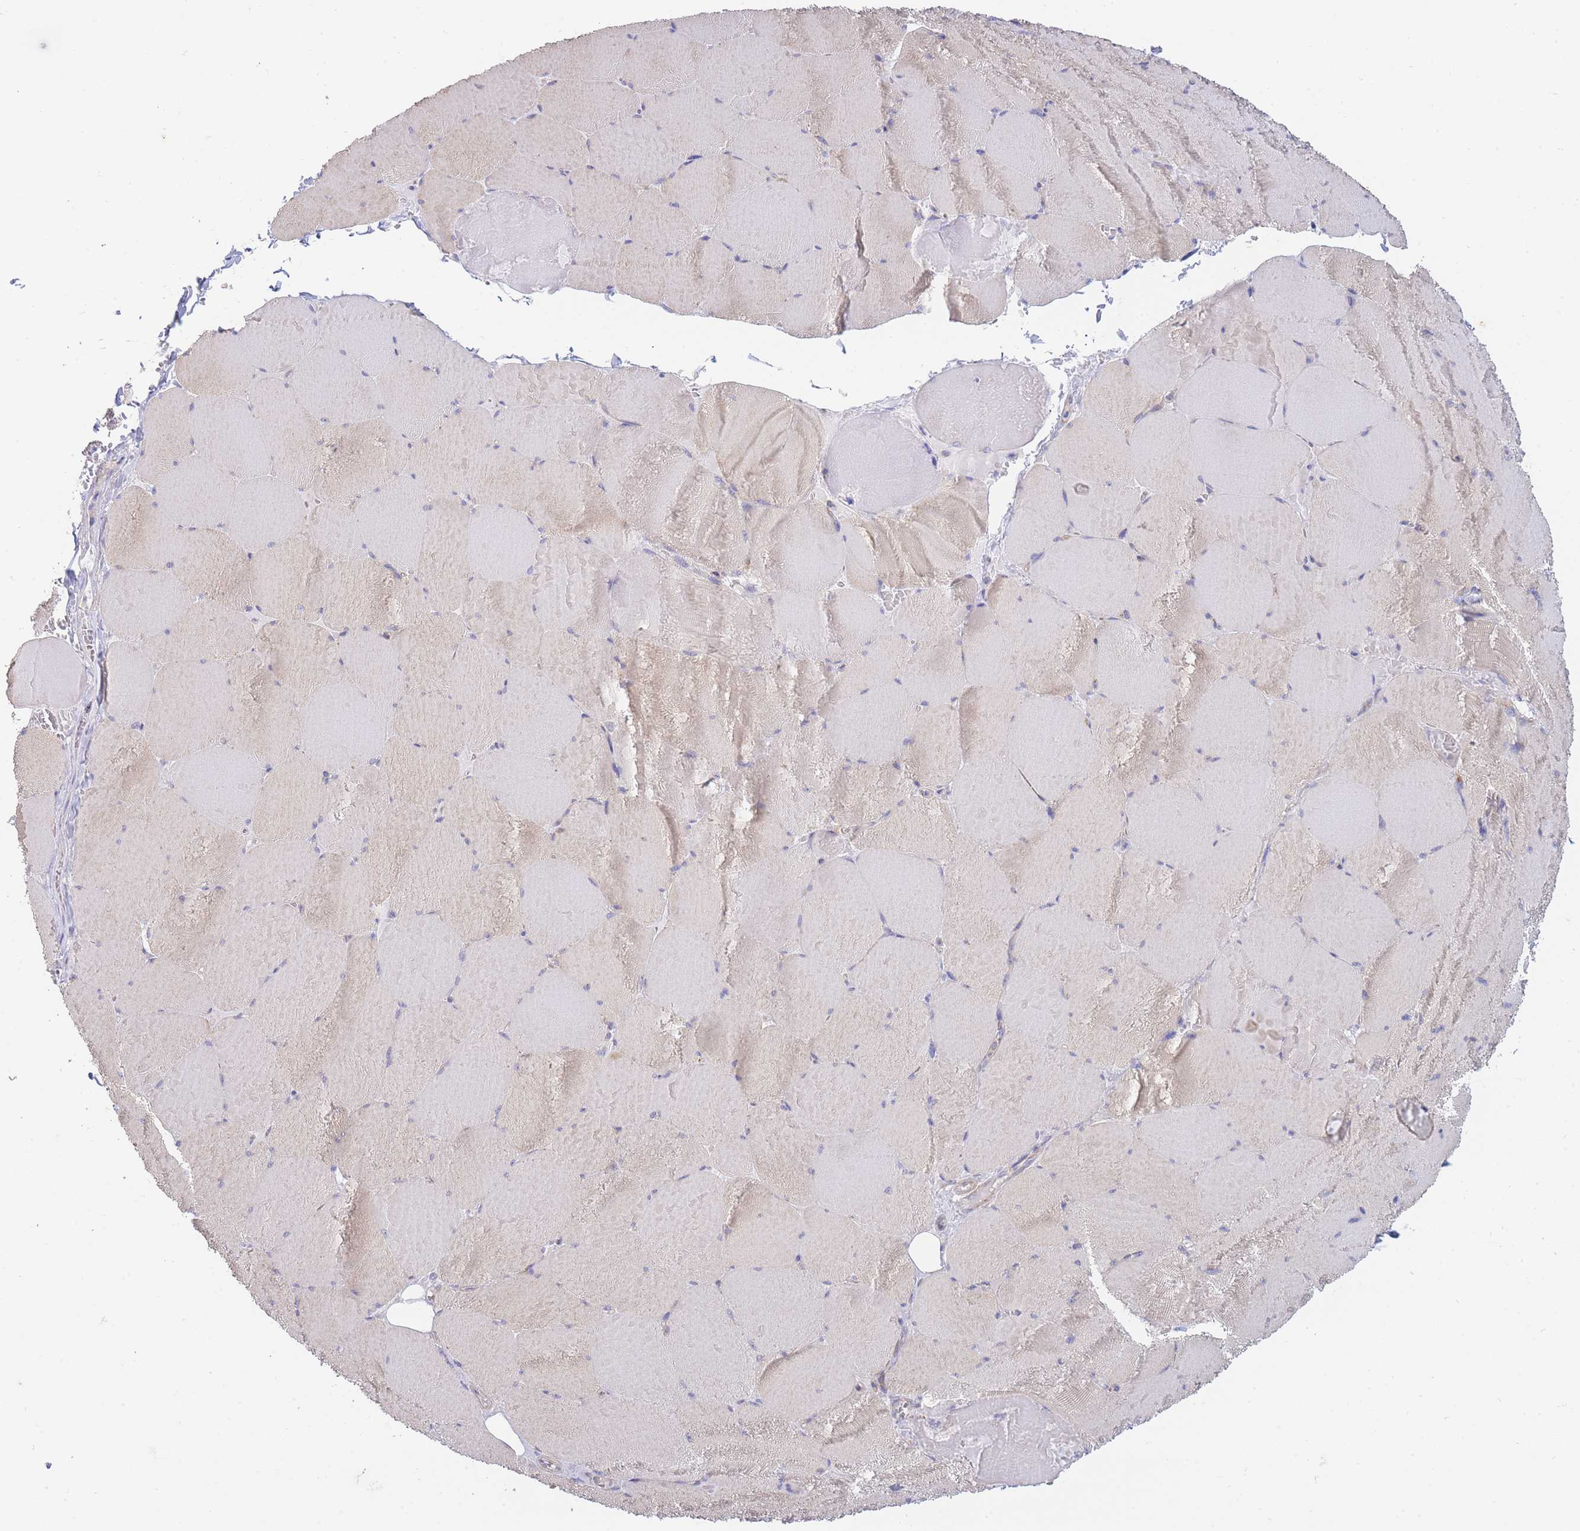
{"staining": {"intensity": "weak", "quantity": "25%-75%", "location": "cytoplasmic/membranous"}, "tissue": "skeletal muscle", "cell_type": "Myocytes", "image_type": "normal", "snomed": [{"axis": "morphology", "description": "Normal tissue, NOS"}, {"axis": "topography", "description": "Skeletal muscle"}, {"axis": "topography", "description": "Head-Neck"}], "caption": "Skeletal muscle stained with DAB (3,3'-diaminobenzidine) immunohistochemistry (IHC) demonstrates low levels of weak cytoplasmic/membranous expression in approximately 25%-75% of myocytes.", "gene": "SUGT1", "patient": {"sex": "male", "age": 66}}